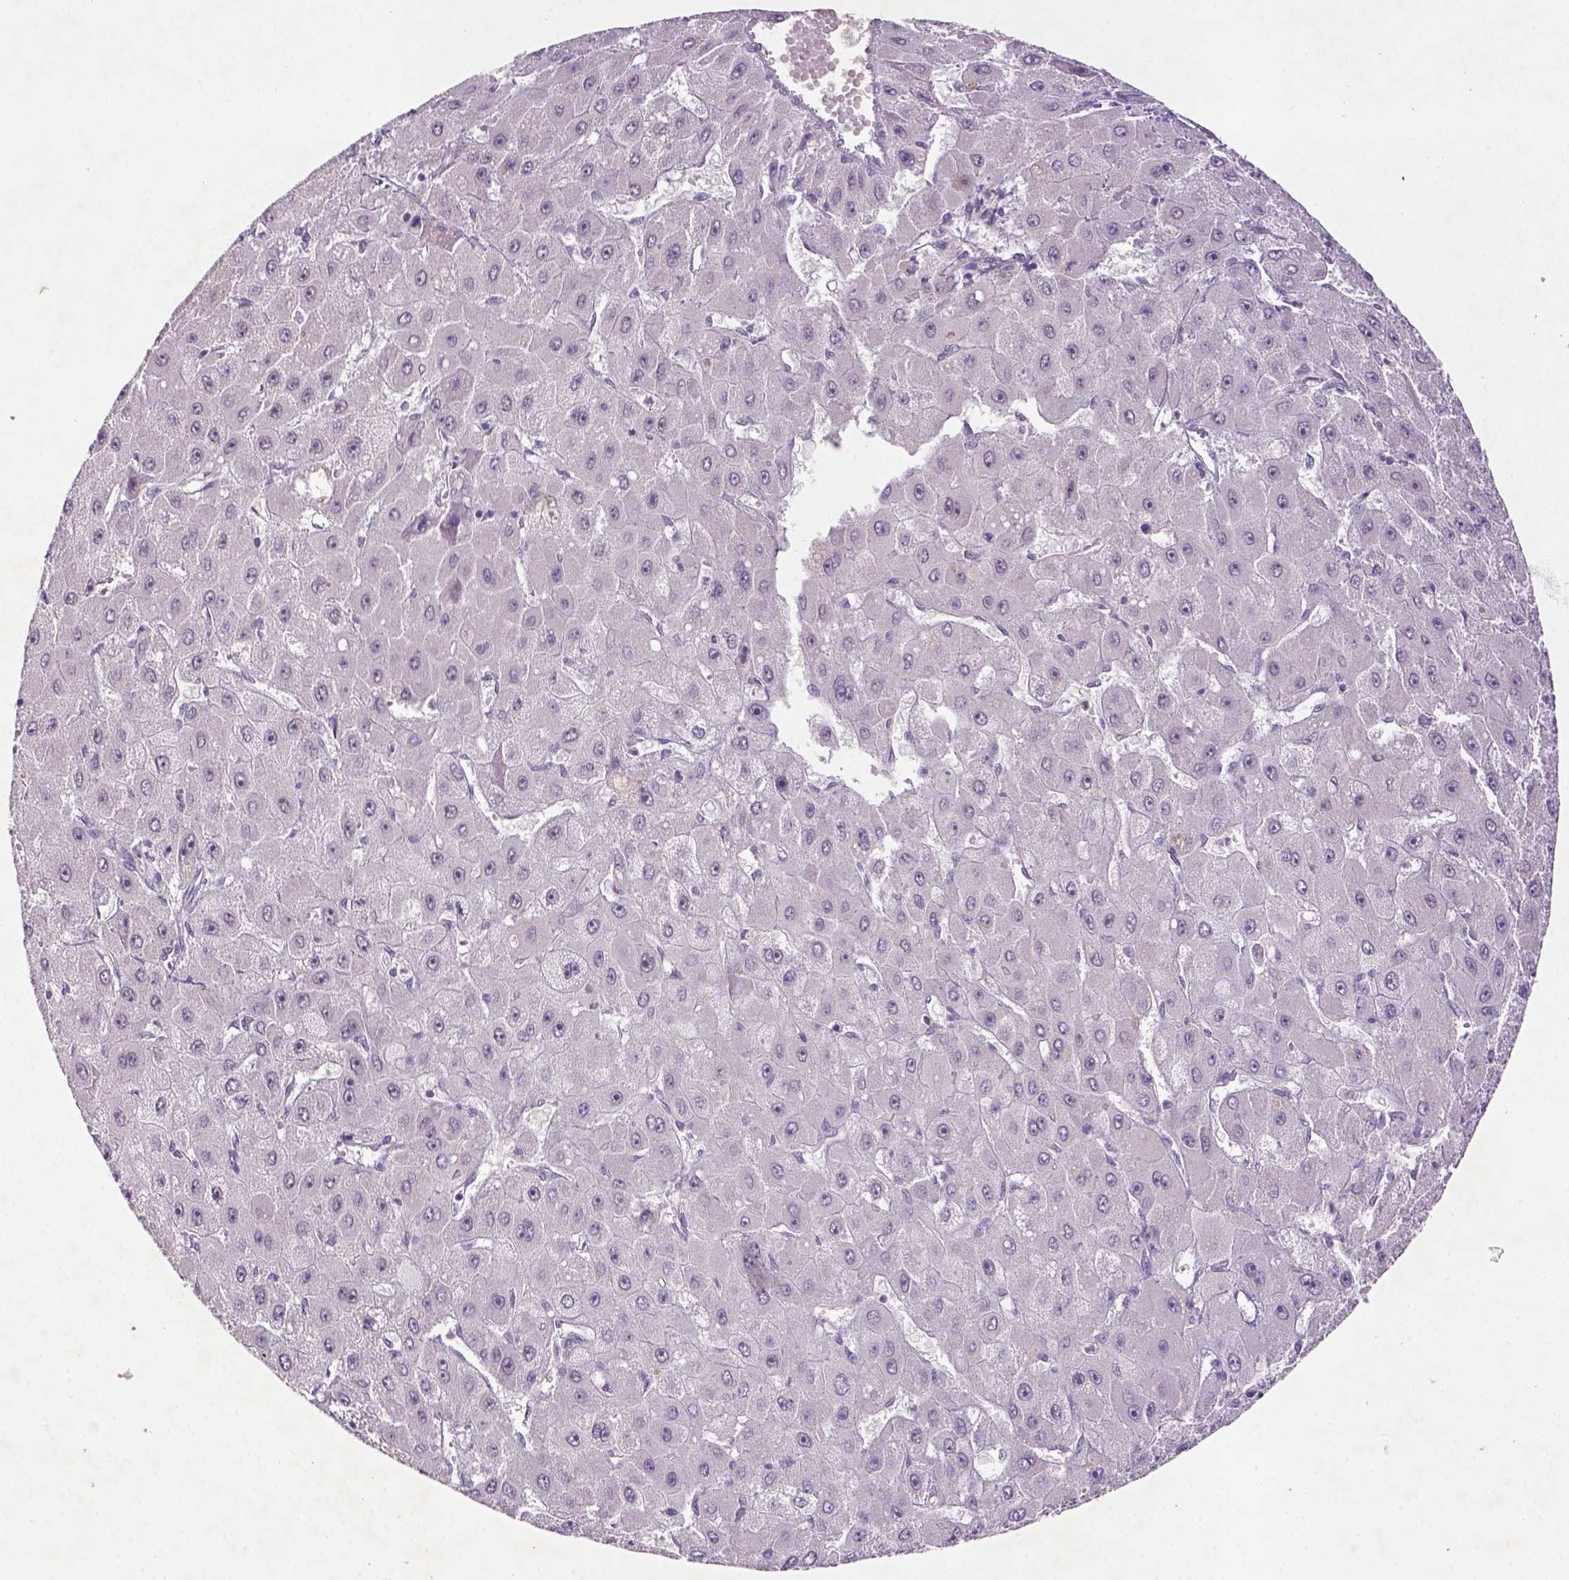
{"staining": {"intensity": "negative", "quantity": "none", "location": "none"}, "tissue": "liver cancer", "cell_type": "Tumor cells", "image_type": "cancer", "snomed": [{"axis": "morphology", "description": "Carcinoma, Hepatocellular, NOS"}, {"axis": "topography", "description": "Liver"}], "caption": "Liver cancer (hepatocellular carcinoma) was stained to show a protein in brown. There is no significant expression in tumor cells.", "gene": "NLGN2", "patient": {"sex": "female", "age": 25}}